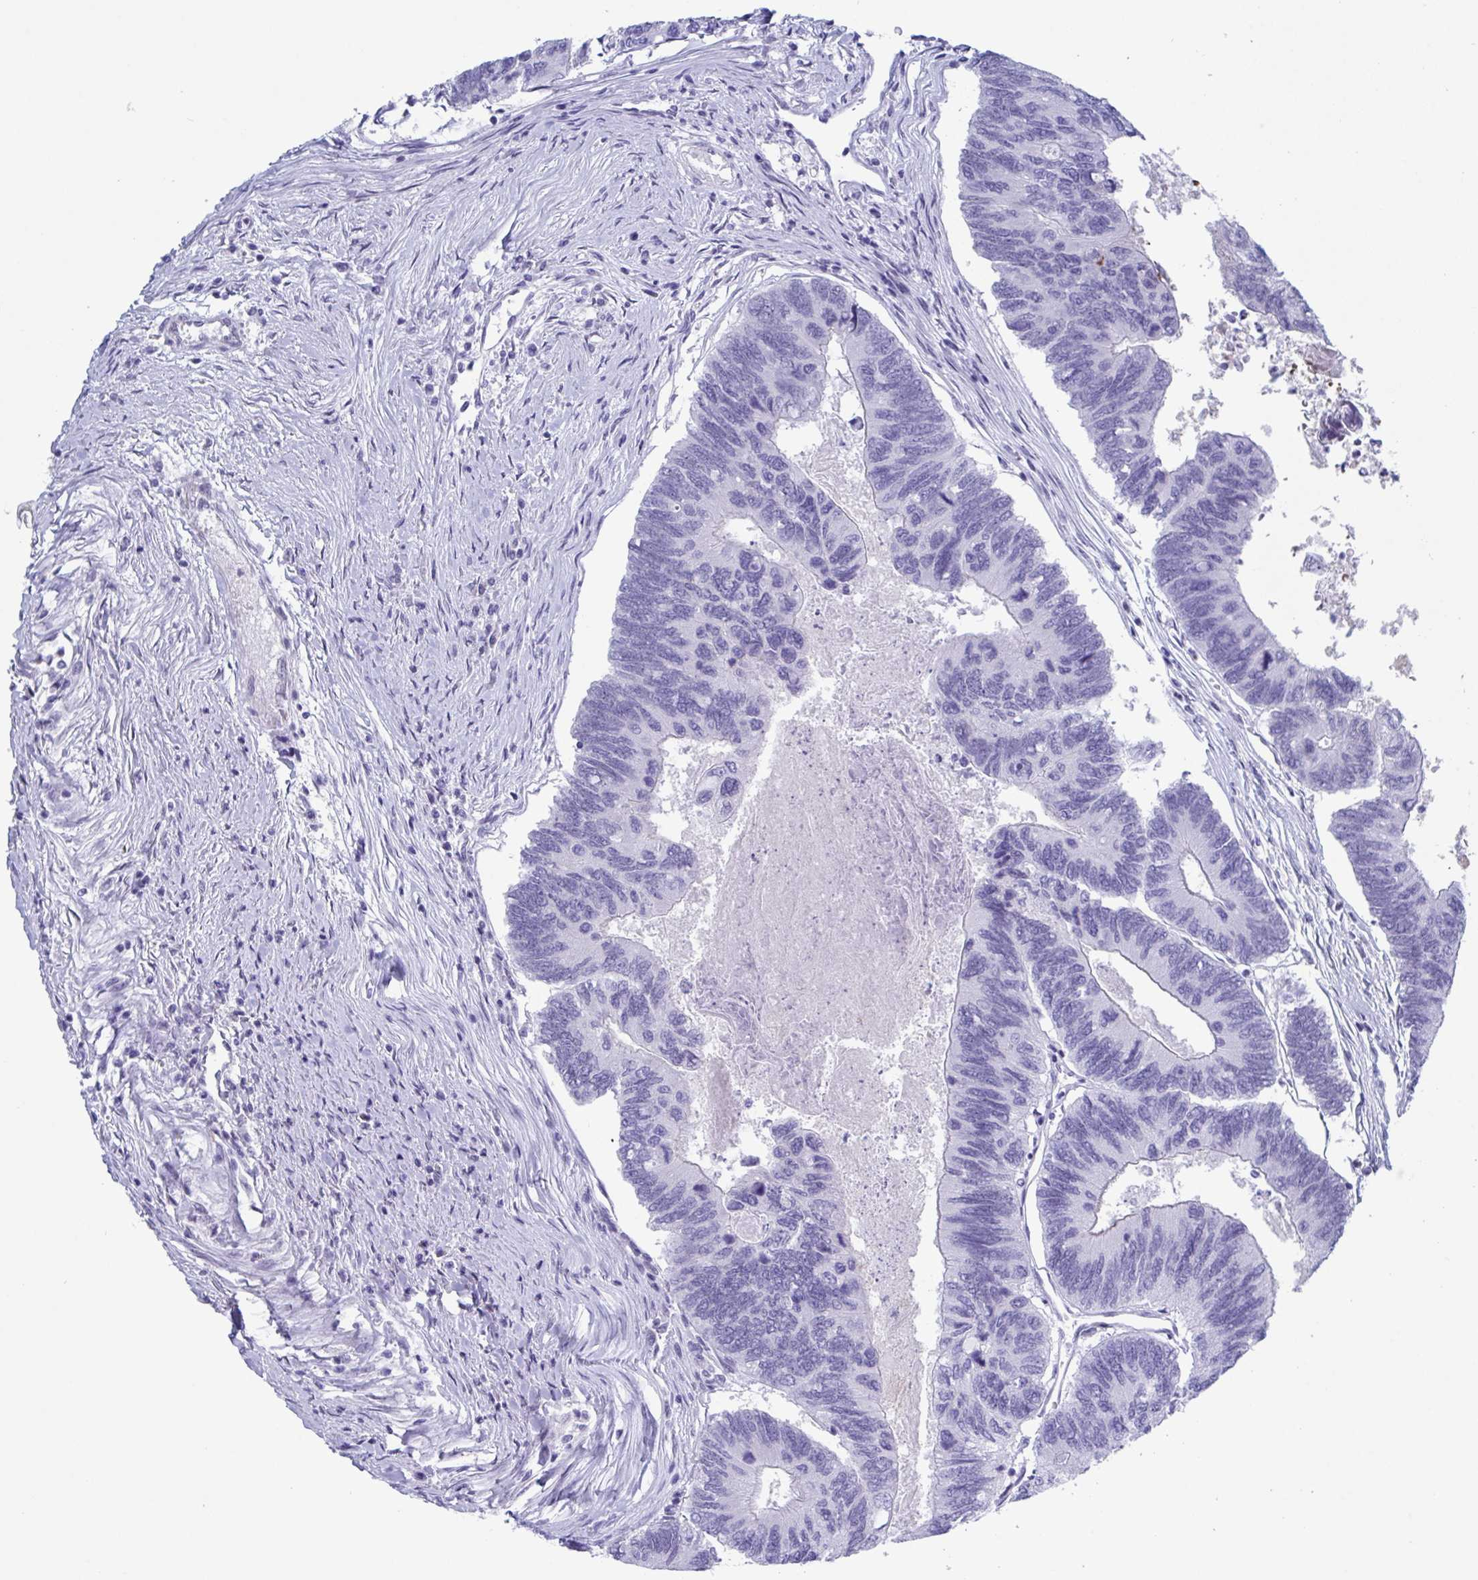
{"staining": {"intensity": "negative", "quantity": "none", "location": "none"}, "tissue": "colorectal cancer", "cell_type": "Tumor cells", "image_type": "cancer", "snomed": [{"axis": "morphology", "description": "Adenocarcinoma, NOS"}, {"axis": "topography", "description": "Colon"}], "caption": "Immunohistochemistry (IHC) of human colorectal cancer exhibits no expression in tumor cells.", "gene": "CDX4", "patient": {"sex": "female", "age": 67}}